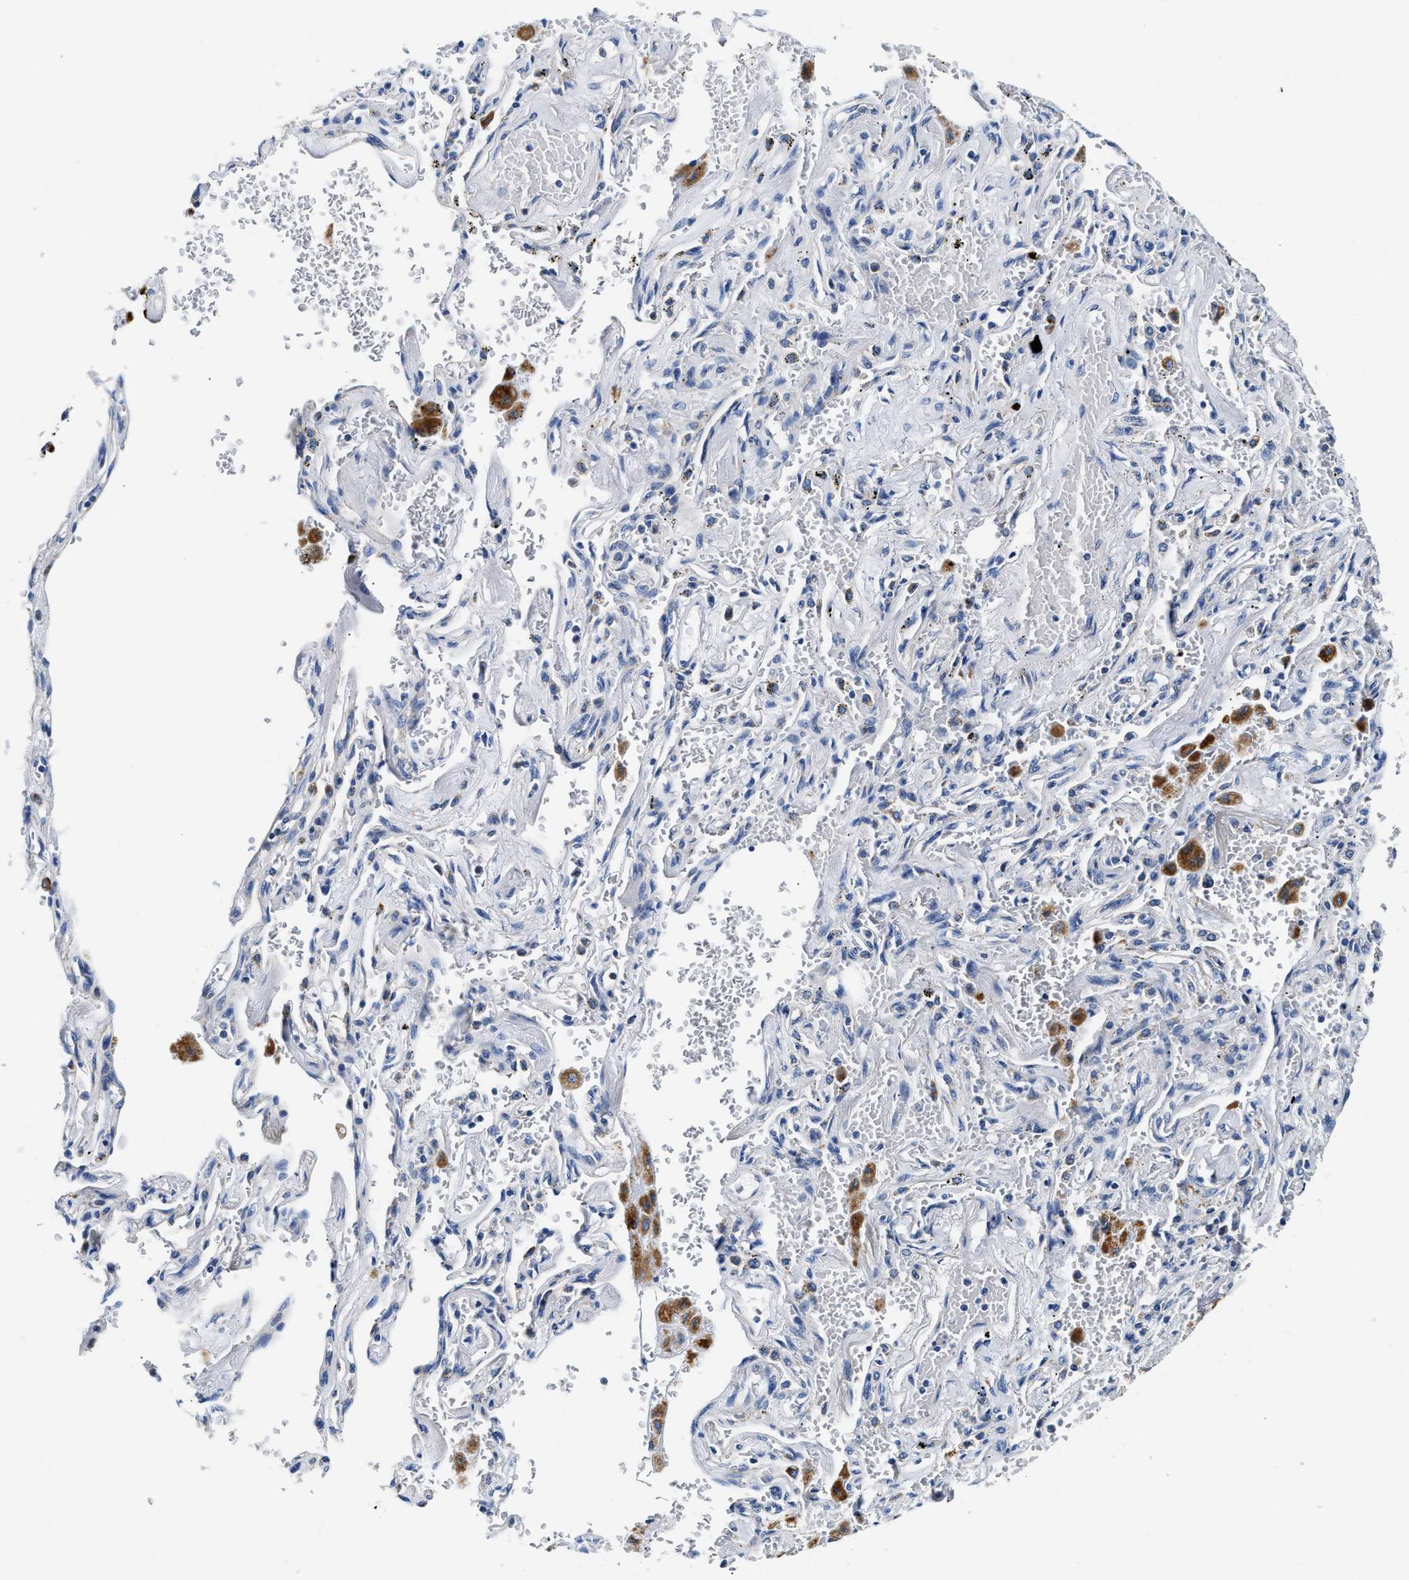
{"staining": {"intensity": "negative", "quantity": "none", "location": "none"}, "tissue": "lung cancer", "cell_type": "Tumor cells", "image_type": "cancer", "snomed": [{"axis": "morphology", "description": "Adenocarcinoma, NOS"}, {"axis": "topography", "description": "Lung"}], "caption": "Lung cancer (adenocarcinoma) was stained to show a protein in brown. There is no significant staining in tumor cells. The staining is performed using DAB (3,3'-diaminobenzidine) brown chromogen with nuclei counter-stained in using hematoxylin.", "gene": "ACADVL", "patient": {"sex": "female", "age": 65}}